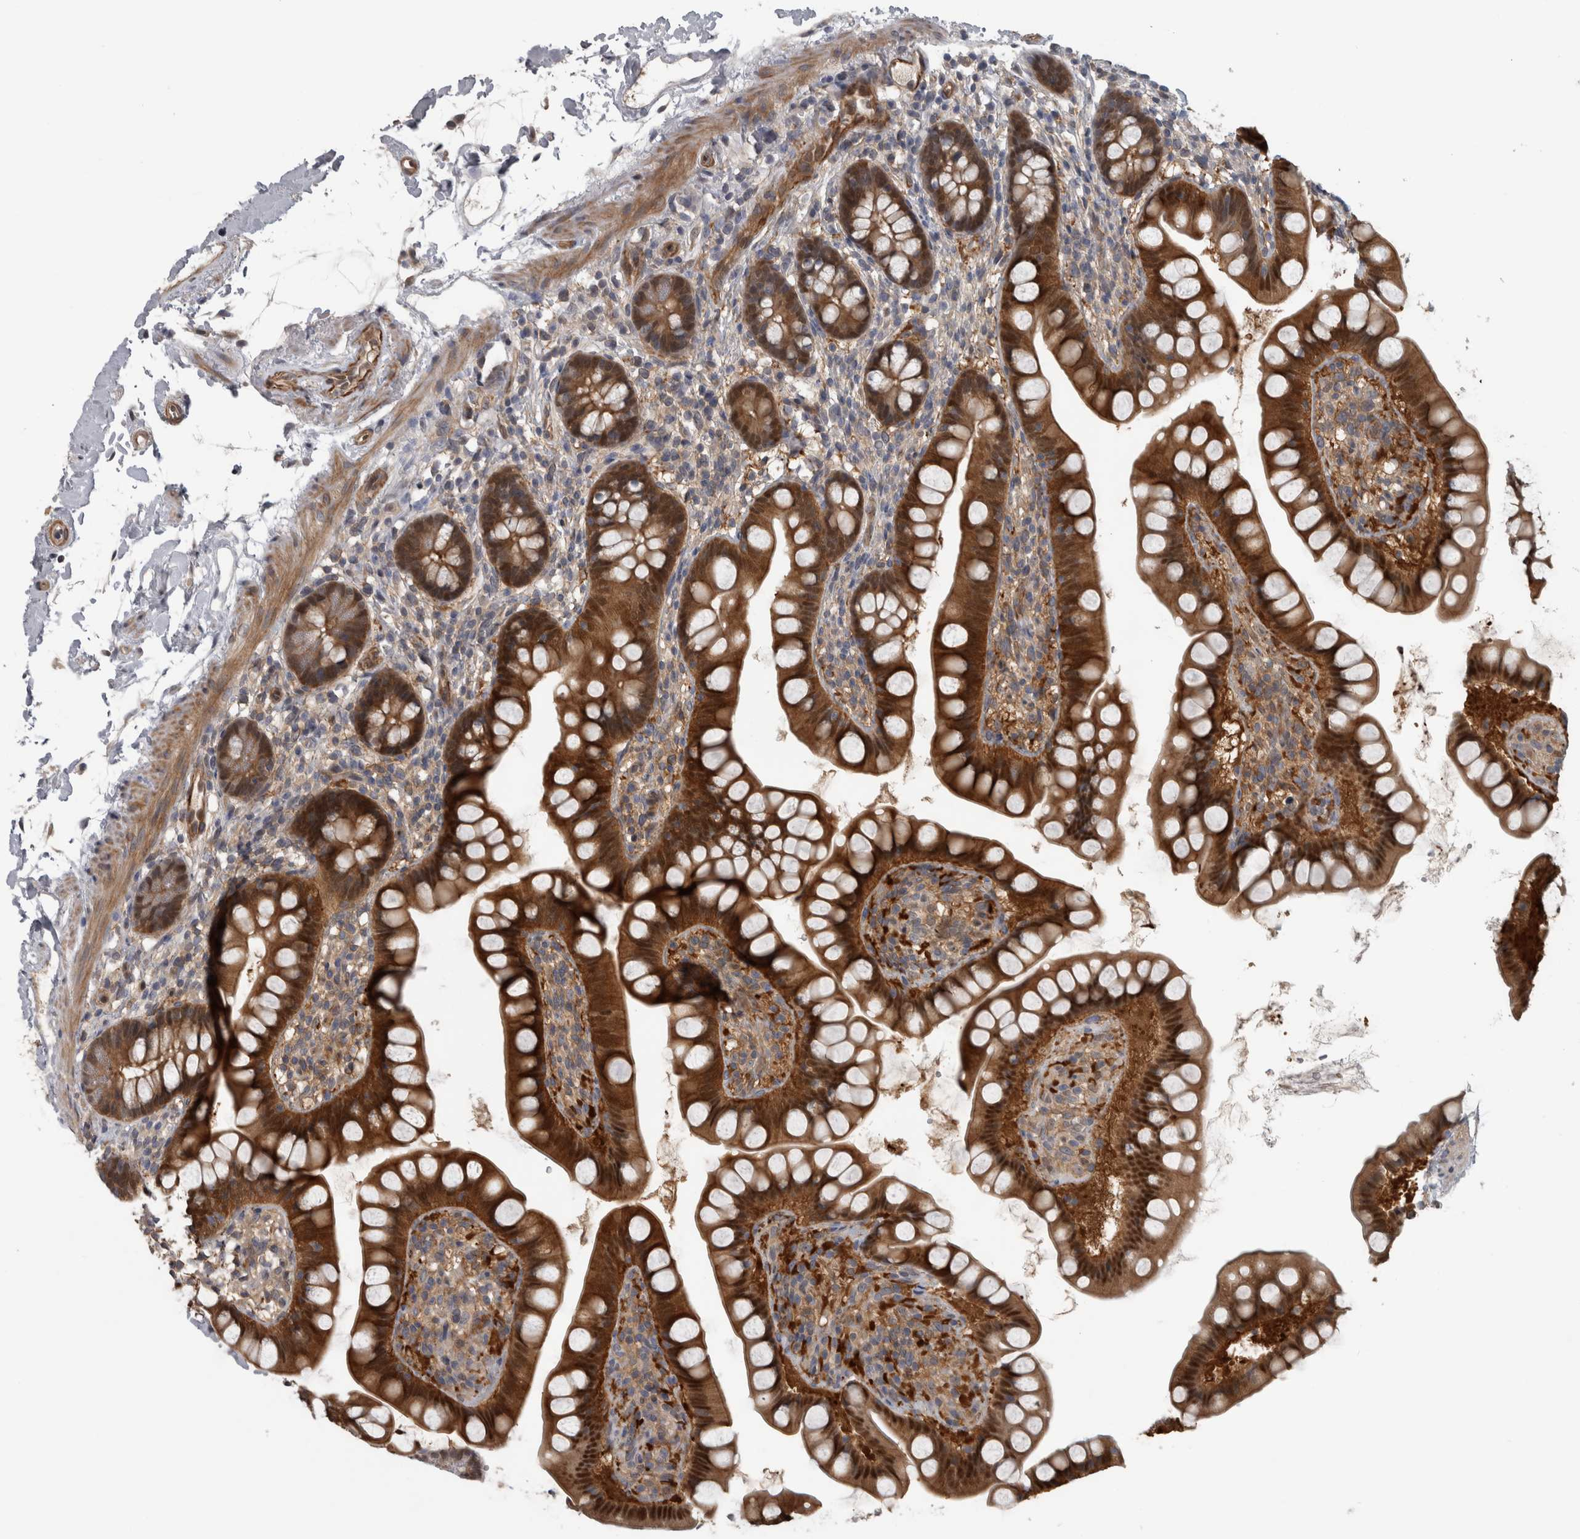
{"staining": {"intensity": "strong", "quantity": ">75%", "location": "cytoplasmic/membranous,nuclear"}, "tissue": "small intestine", "cell_type": "Glandular cells", "image_type": "normal", "snomed": [{"axis": "morphology", "description": "Normal tissue, NOS"}, {"axis": "topography", "description": "Small intestine"}], "caption": "Immunohistochemical staining of benign human small intestine reveals >75% levels of strong cytoplasmic/membranous,nuclear protein positivity in approximately >75% of glandular cells.", "gene": "NAPRT", "patient": {"sex": "female", "age": 84}}